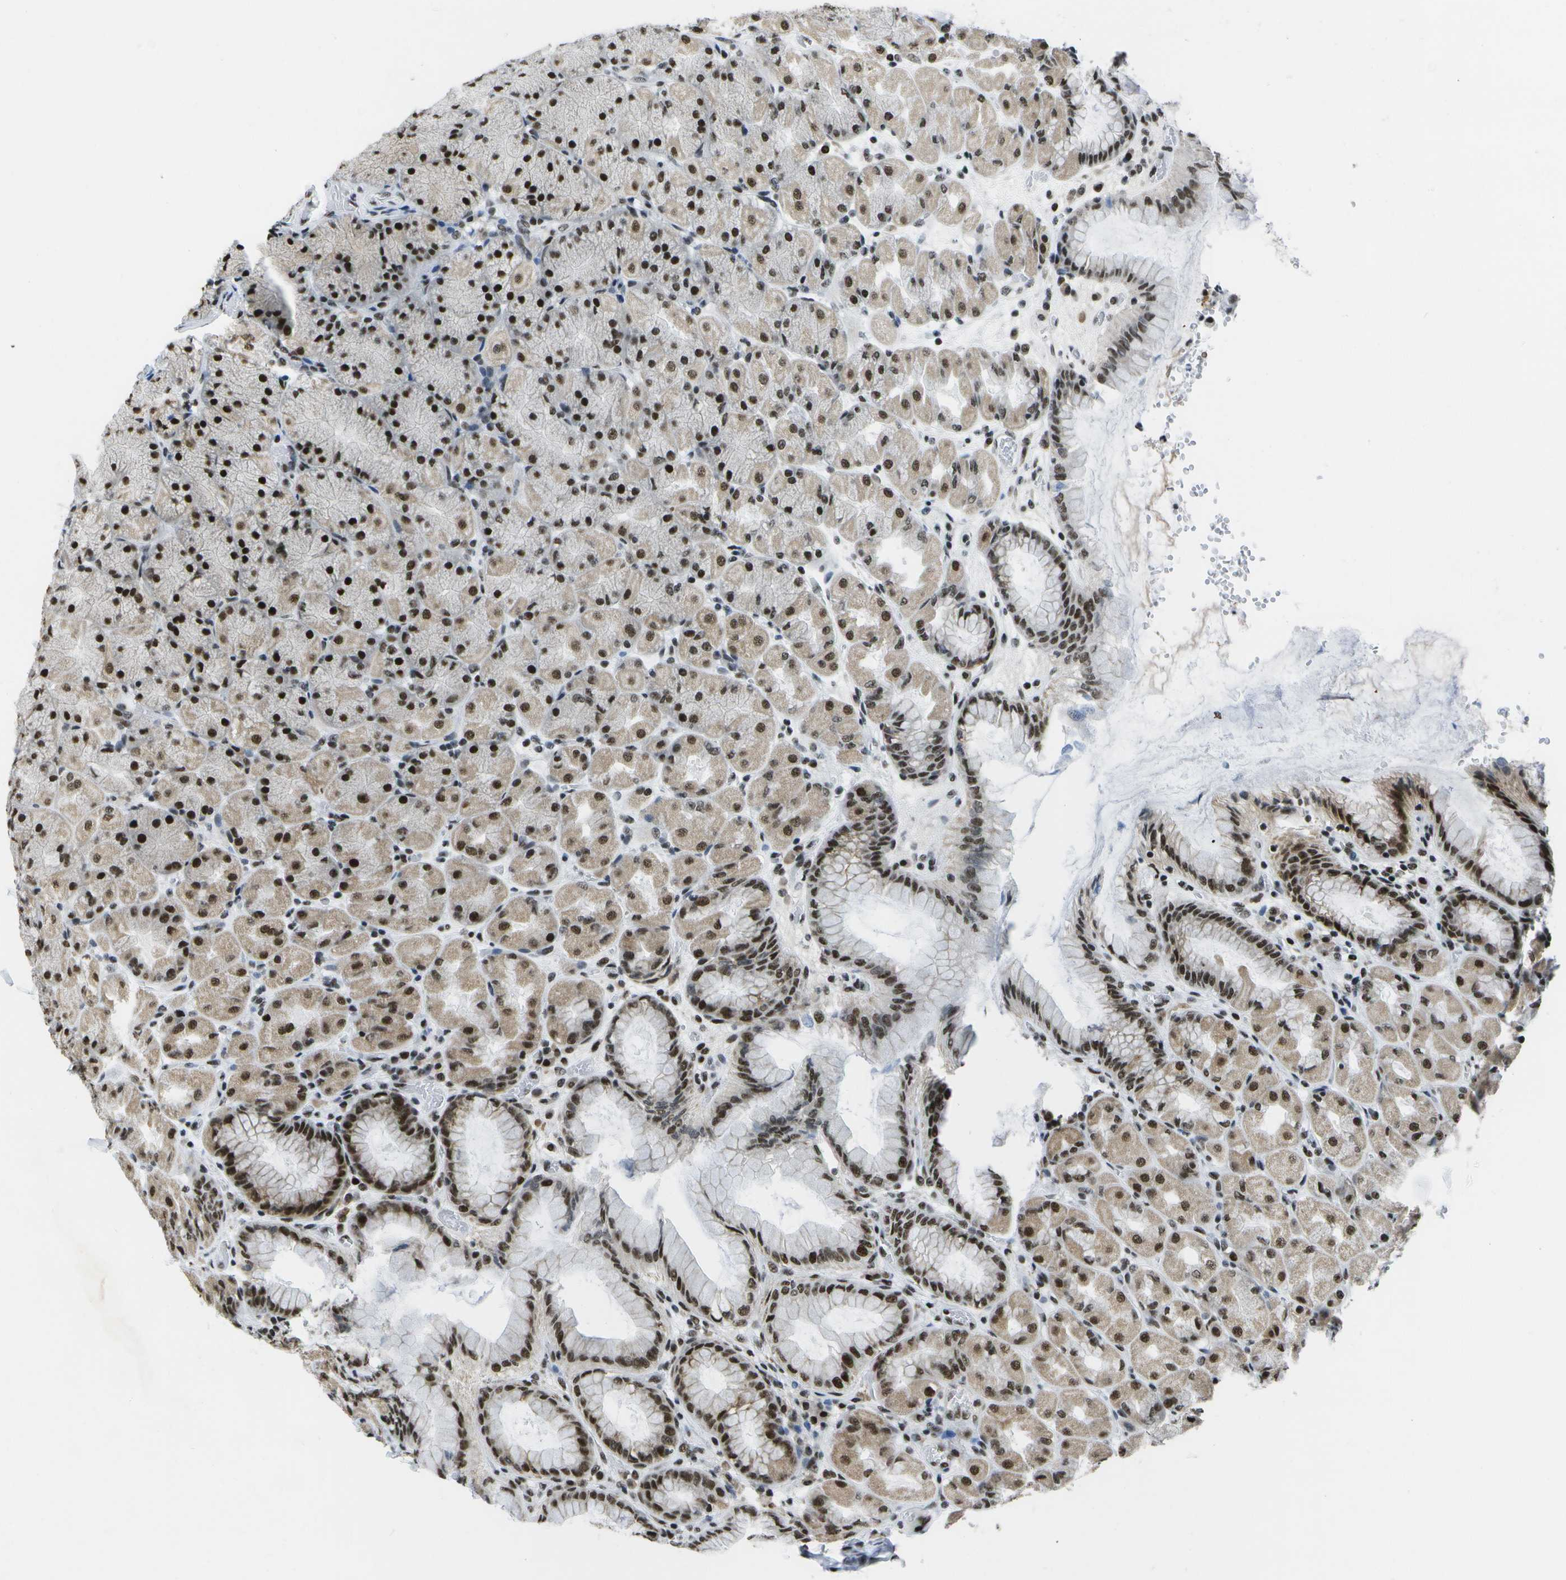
{"staining": {"intensity": "strong", "quantity": ">75%", "location": "nuclear"}, "tissue": "stomach", "cell_type": "Glandular cells", "image_type": "normal", "snomed": [{"axis": "morphology", "description": "Normal tissue, NOS"}, {"axis": "topography", "description": "Stomach, upper"}], "caption": "DAB immunohistochemical staining of unremarkable human stomach demonstrates strong nuclear protein staining in approximately >75% of glandular cells. (IHC, brightfield microscopy, high magnification).", "gene": "NSRP1", "patient": {"sex": "female", "age": 56}}